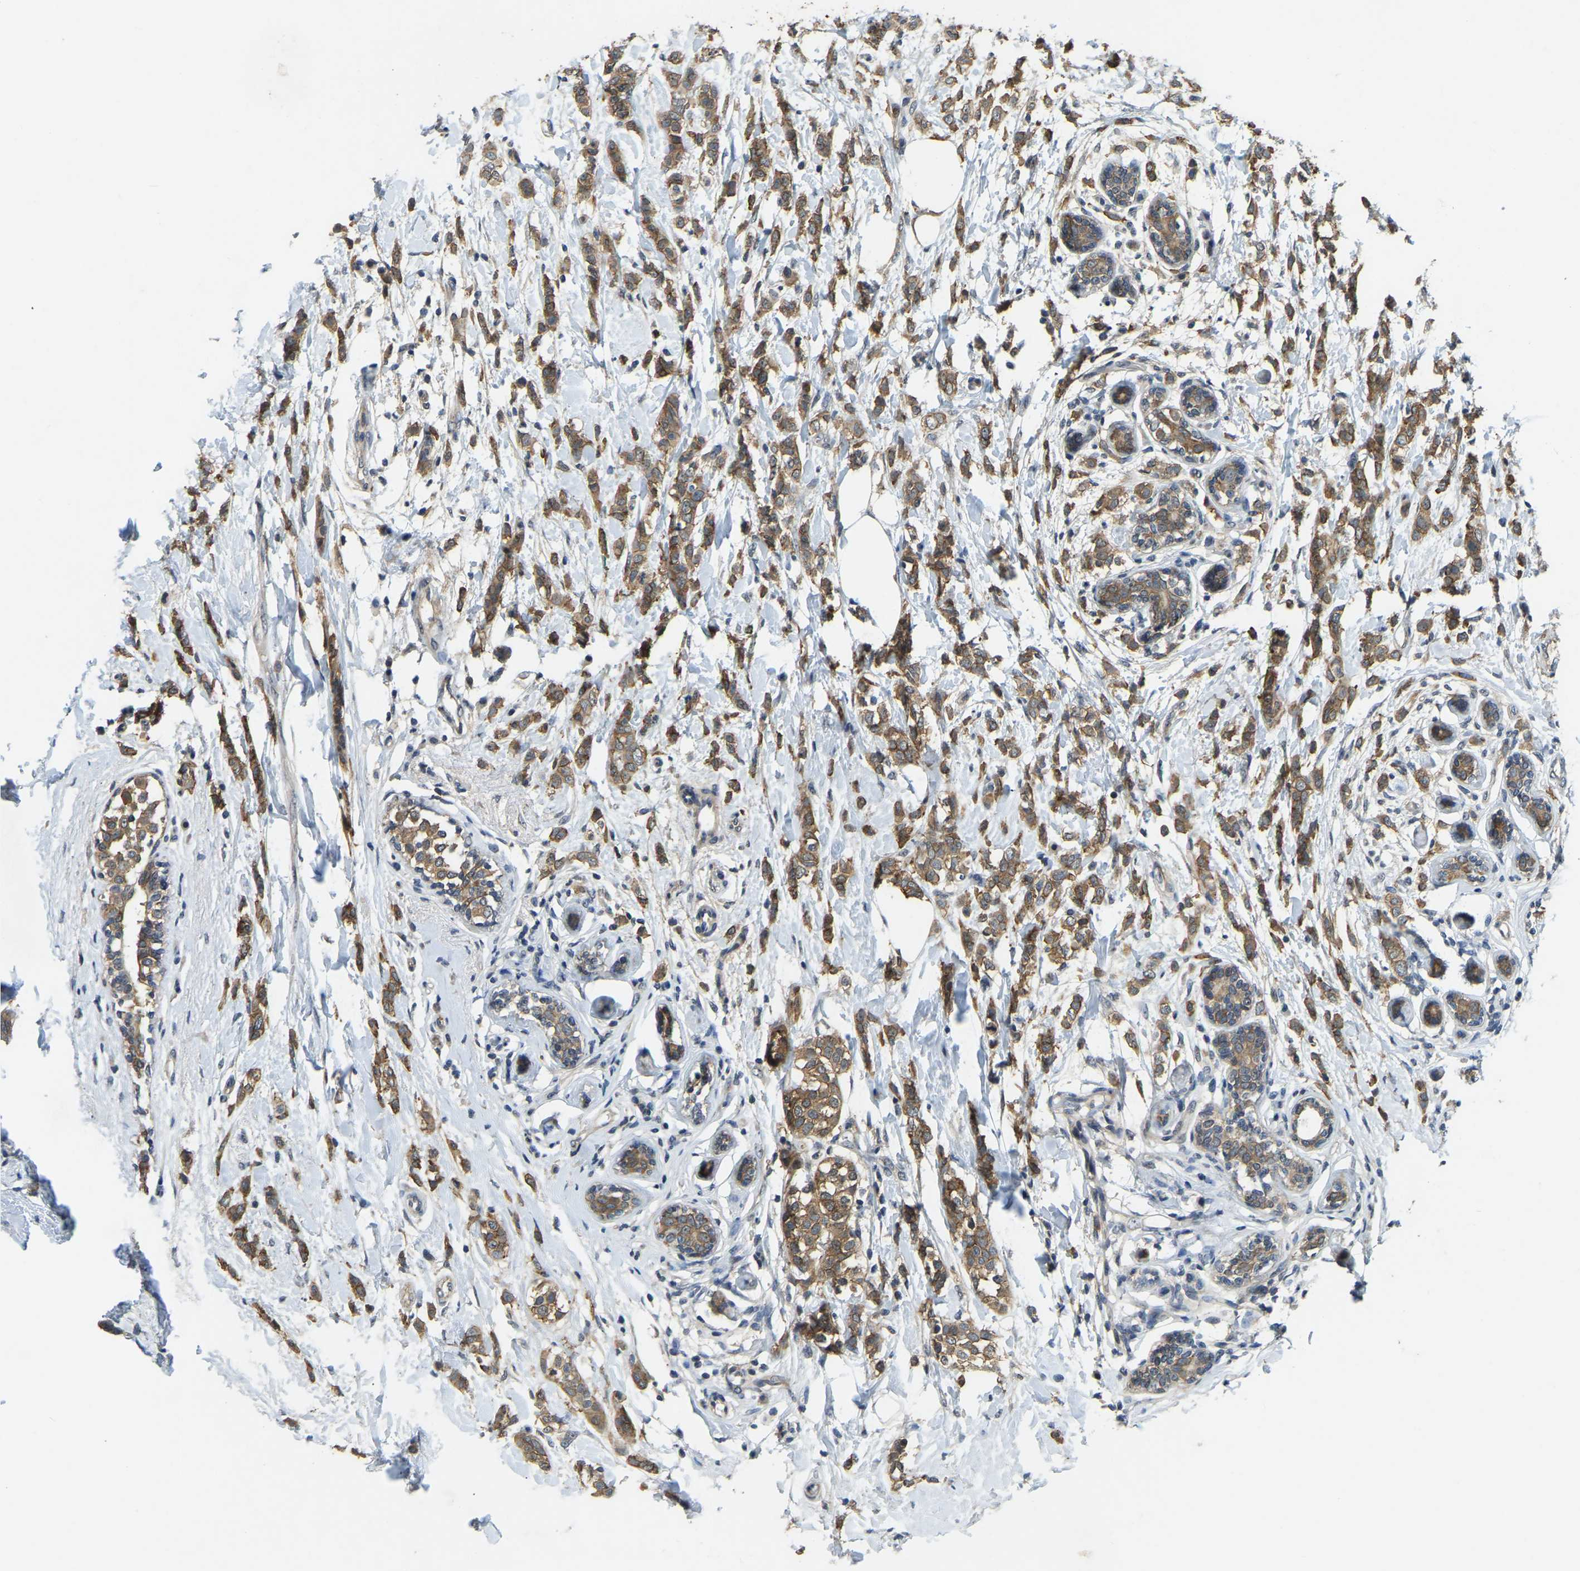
{"staining": {"intensity": "moderate", "quantity": ">75%", "location": "cytoplasmic/membranous"}, "tissue": "breast cancer", "cell_type": "Tumor cells", "image_type": "cancer", "snomed": [{"axis": "morphology", "description": "Lobular carcinoma, in situ"}, {"axis": "morphology", "description": "Lobular carcinoma"}, {"axis": "topography", "description": "Breast"}], "caption": "Breast cancer (lobular carcinoma in situ) was stained to show a protein in brown. There is medium levels of moderate cytoplasmic/membranous positivity in approximately >75% of tumor cells. (Stains: DAB in brown, nuclei in blue, Microscopy: brightfield microscopy at high magnification).", "gene": "AHNAK", "patient": {"sex": "female", "age": 41}}